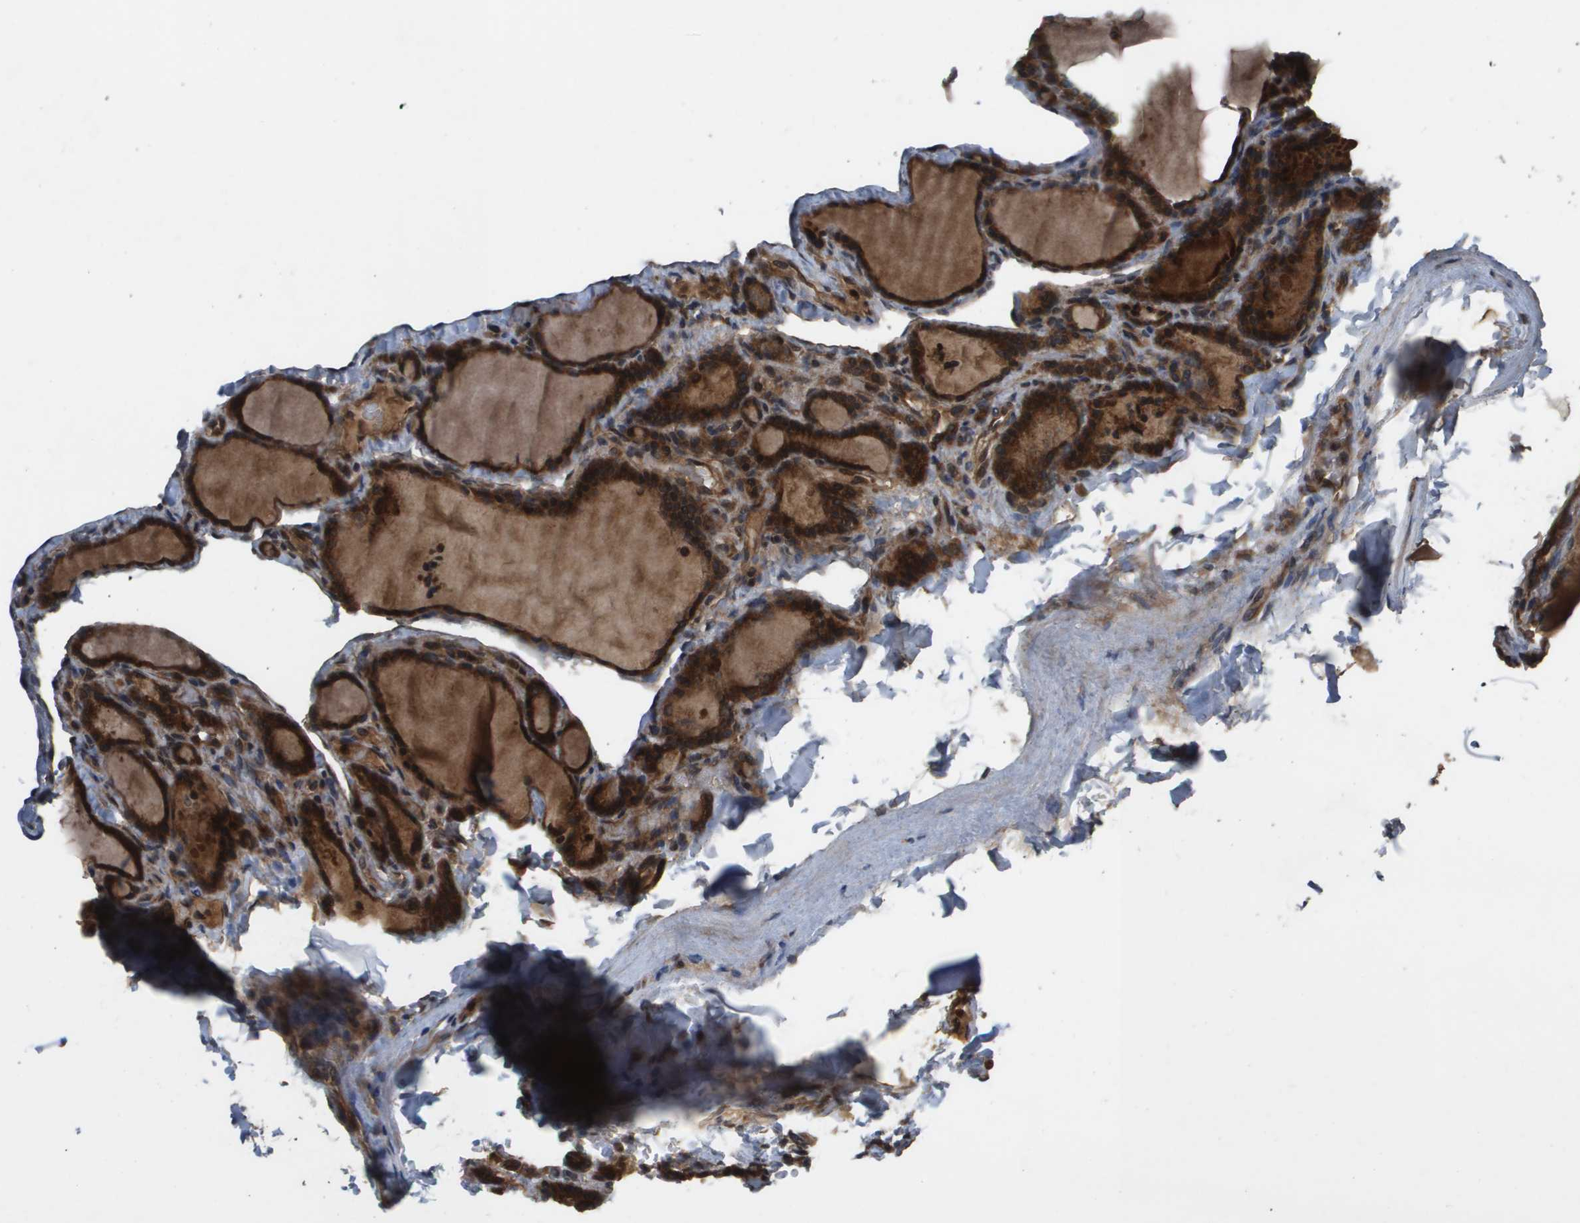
{"staining": {"intensity": "moderate", "quantity": ">75%", "location": "cytoplasmic/membranous,nuclear"}, "tissue": "thyroid gland", "cell_type": "Glandular cells", "image_type": "normal", "snomed": [{"axis": "morphology", "description": "Normal tissue, NOS"}, {"axis": "topography", "description": "Thyroid gland"}], "caption": "Protein staining shows moderate cytoplasmic/membranous,nuclear expression in about >75% of glandular cells in normal thyroid gland.", "gene": "SPTLC1", "patient": {"sex": "female", "age": 28}}